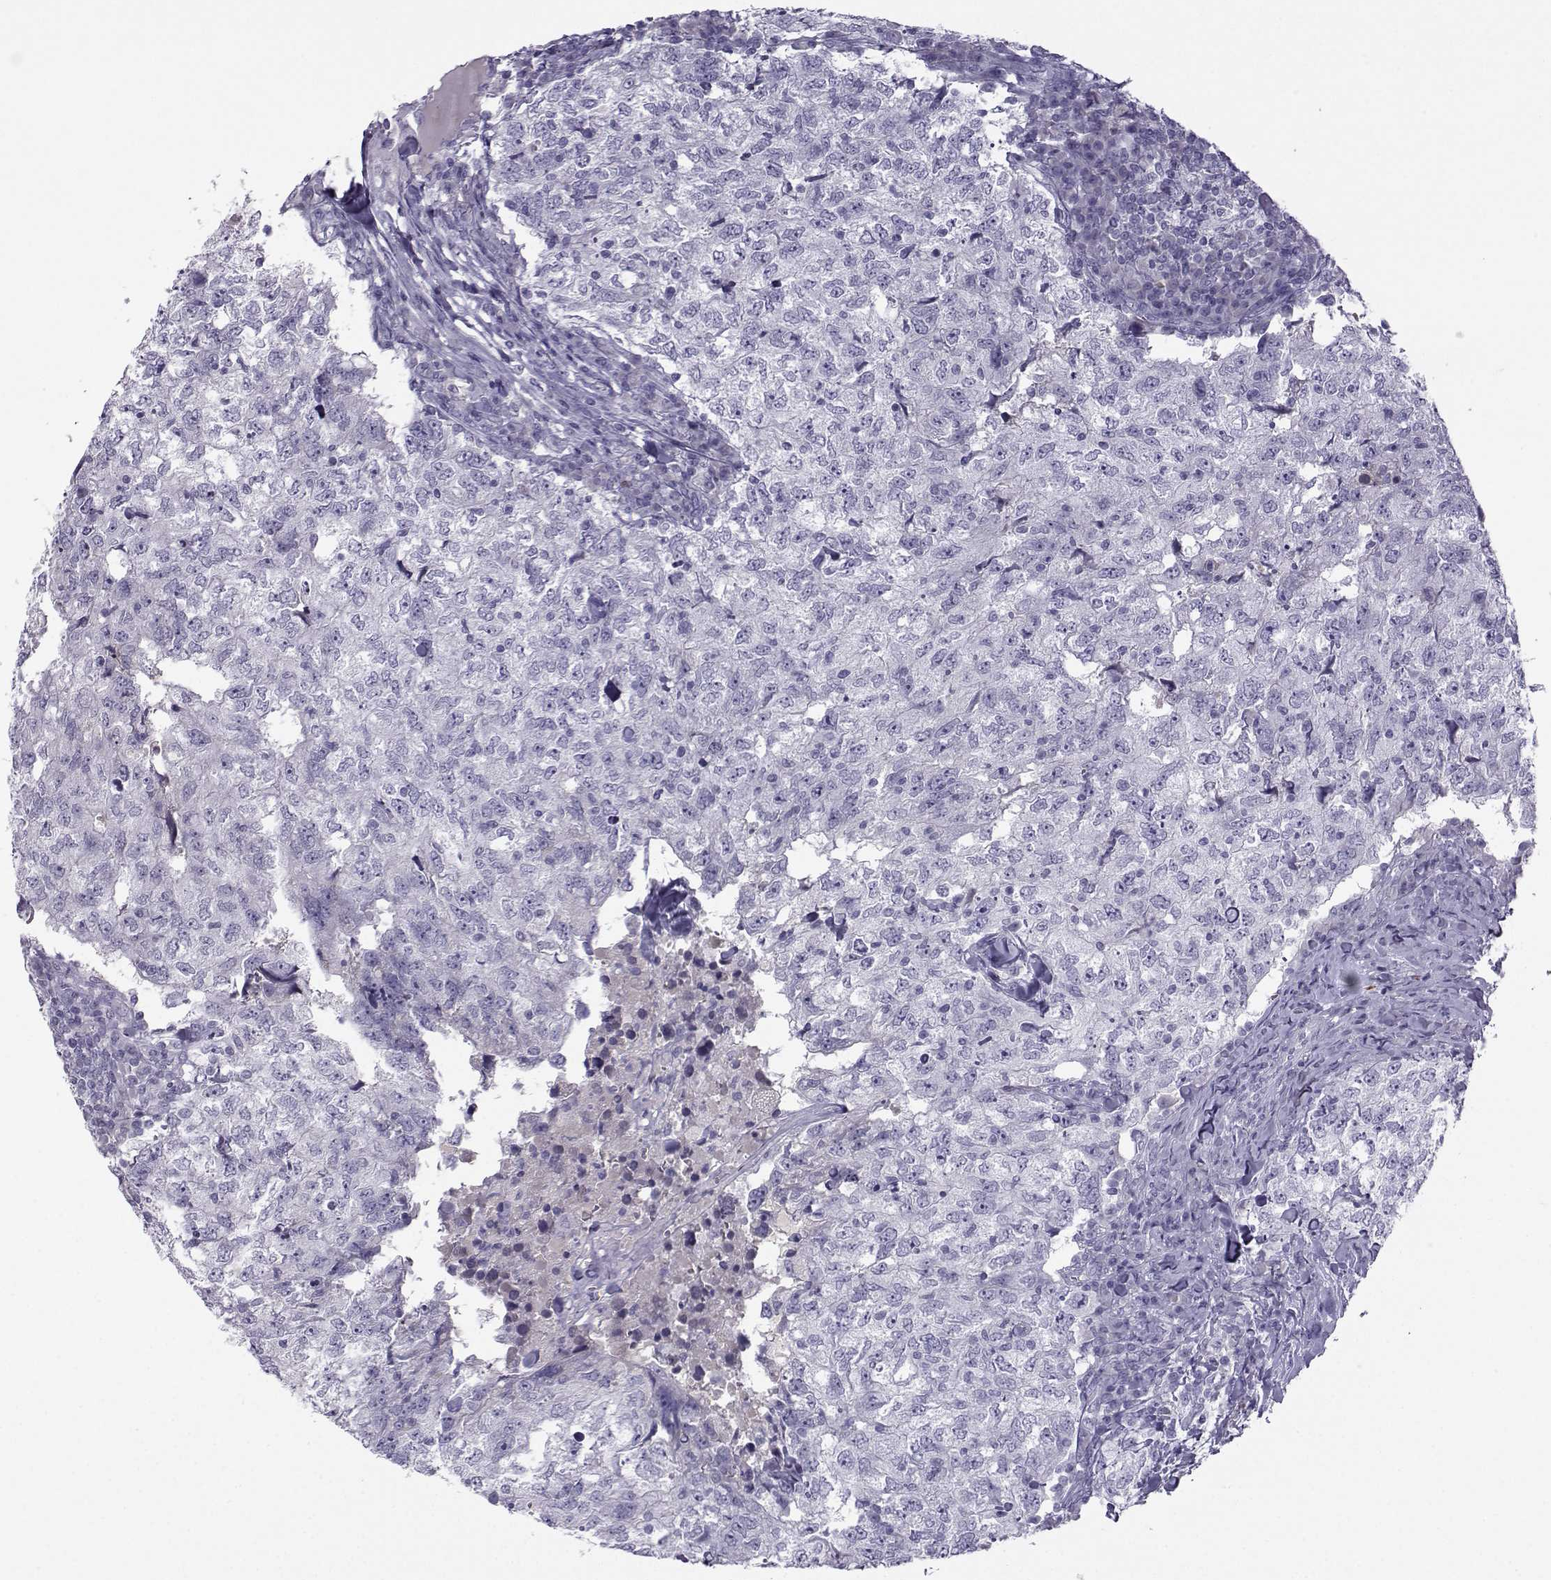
{"staining": {"intensity": "negative", "quantity": "none", "location": "none"}, "tissue": "breast cancer", "cell_type": "Tumor cells", "image_type": "cancer", "snomed": [{"axis": "morphology", "description": "Duct carcinoma"}, {"axis": "topography", "description": "Breast"}], "caption": "This micrograph is of breast cancer stained with immunohistochemistry to label a protein in brown with the nuclei are counter-stained blue. There is no positivity in tumor cells.", "gene": "ARMC2", "patient": {"sex": "female", "age": 30}}